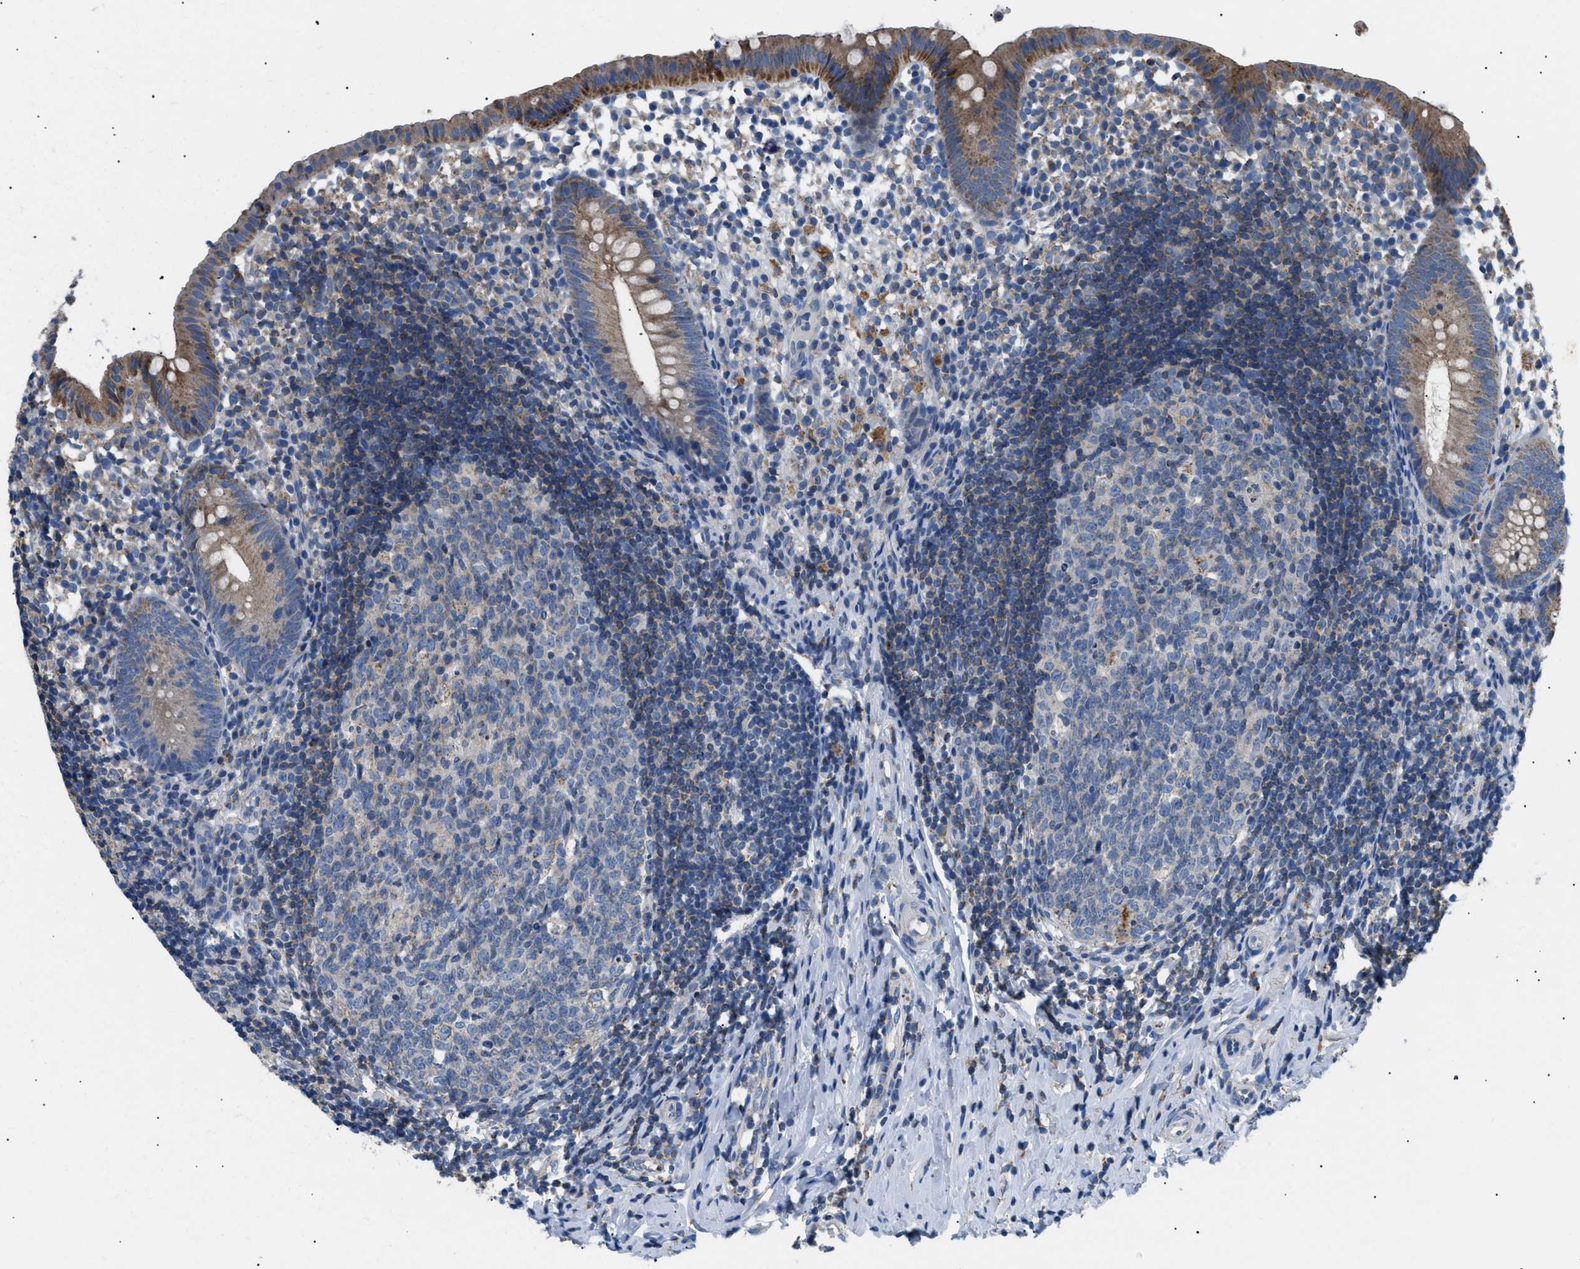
{"staining": {"intensity": "moderate", "quantity": ">75%", "location": "cytoplasmic/membranous"}, "tissue": "appendix", "cell_type": "Glandular cells", "image_type": "normal", "snomed": [{"axis": "morphology", "description": "Normal tissue, NOS"}, {"axis": "topography", "description": "Appendix"}], "caption": "An image of appendix stained for a protein shows moderate cytoplasmic/membranous brown staining in glandular cells. (IHC, brightfield microscopy, high magnification).", "gene": "ILDR1", "patient": {"sex": "female", "age": 20}}